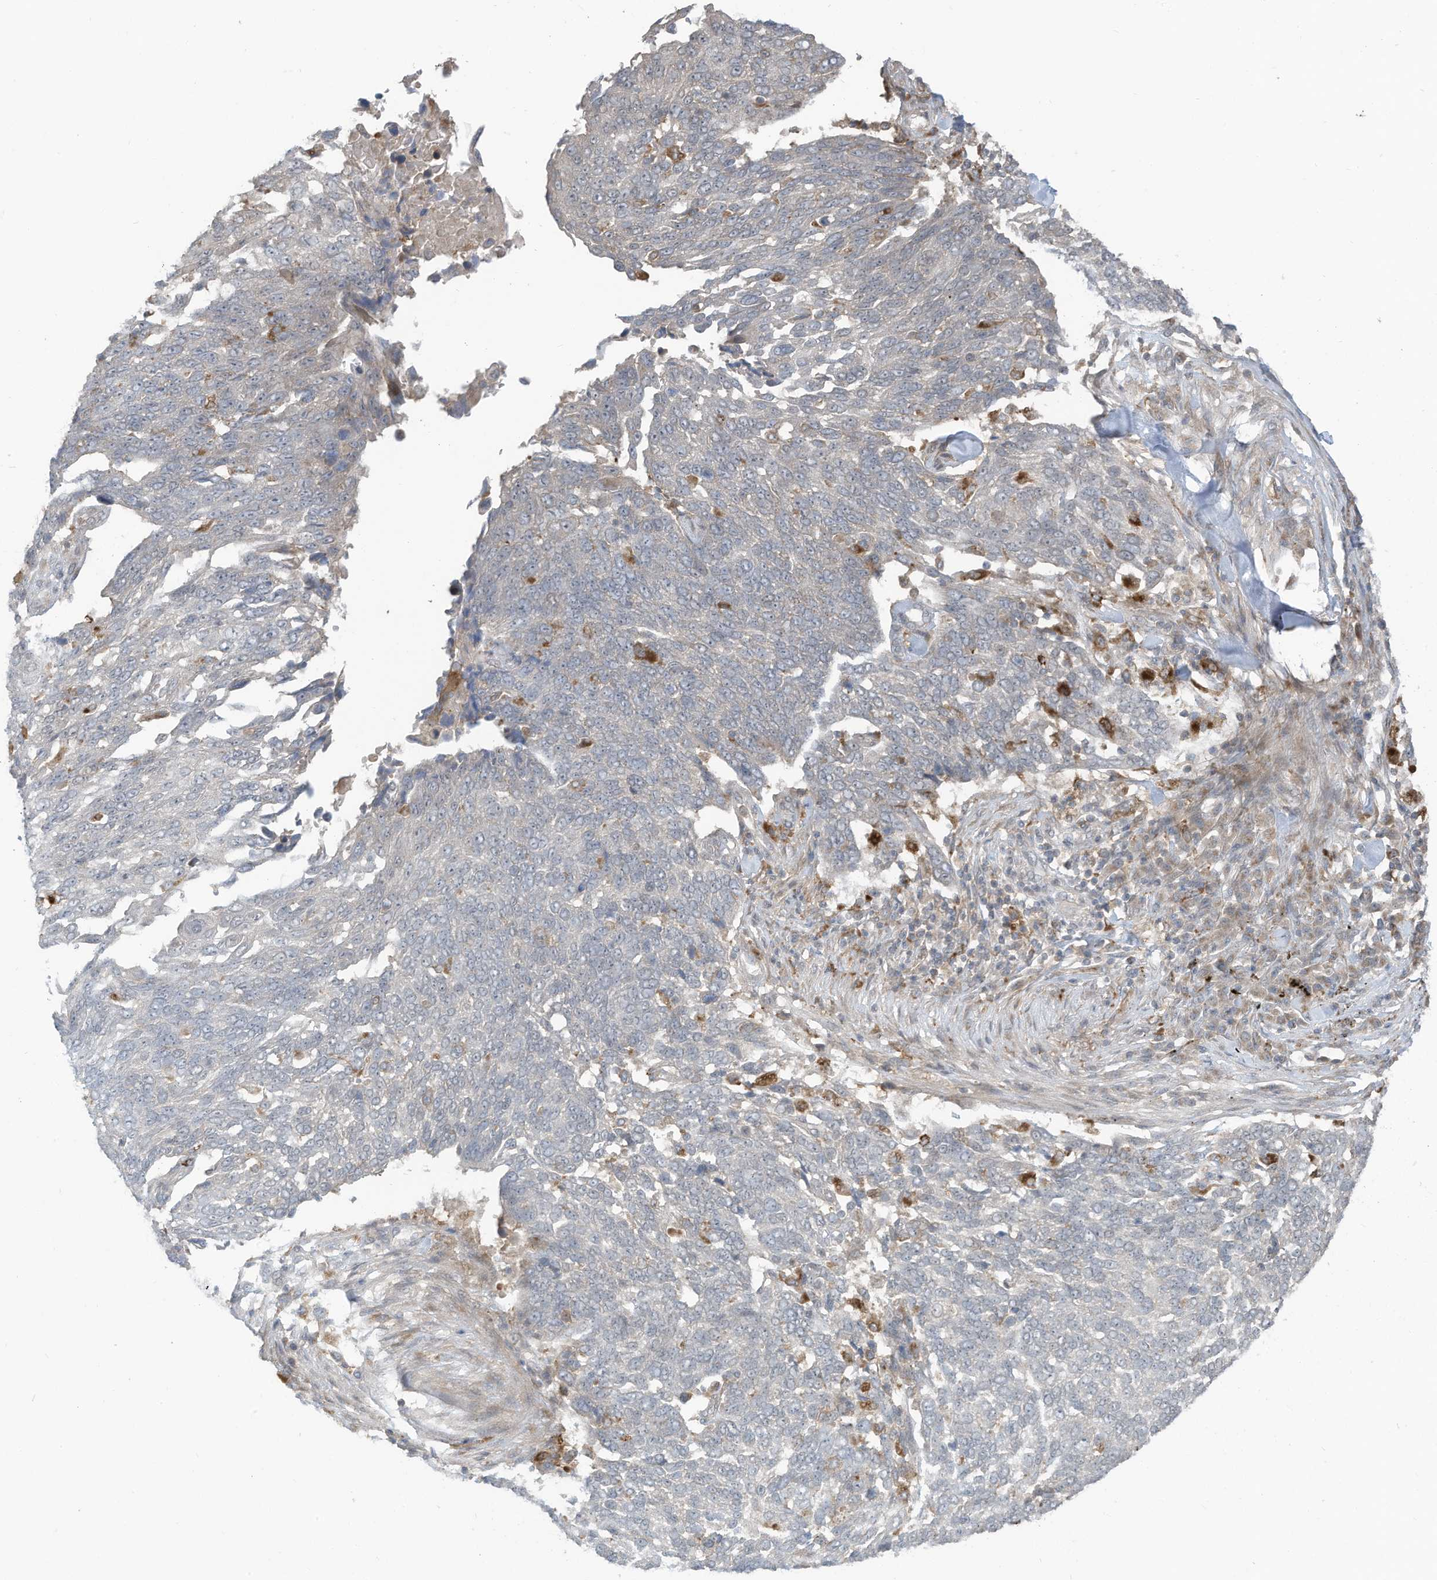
{"staining": {"intensity": "negative", "quantity": "none", "location": "none"}, "tissue": "lung cancer", "cell_type": "Tumor cells", "image_type": "cancer", "snomed": [{"axis": "morphology", "description": "Squamous cell carcinoma, NOS"}, {"axis": "topography", "description": "Lung"}], "caption": "IHC of human lung cancer (squamous cell carcinoma) displays no staining in tumor cells.", "gene": "DZIP3", "patient": {"sex": "male", "age": 66}}